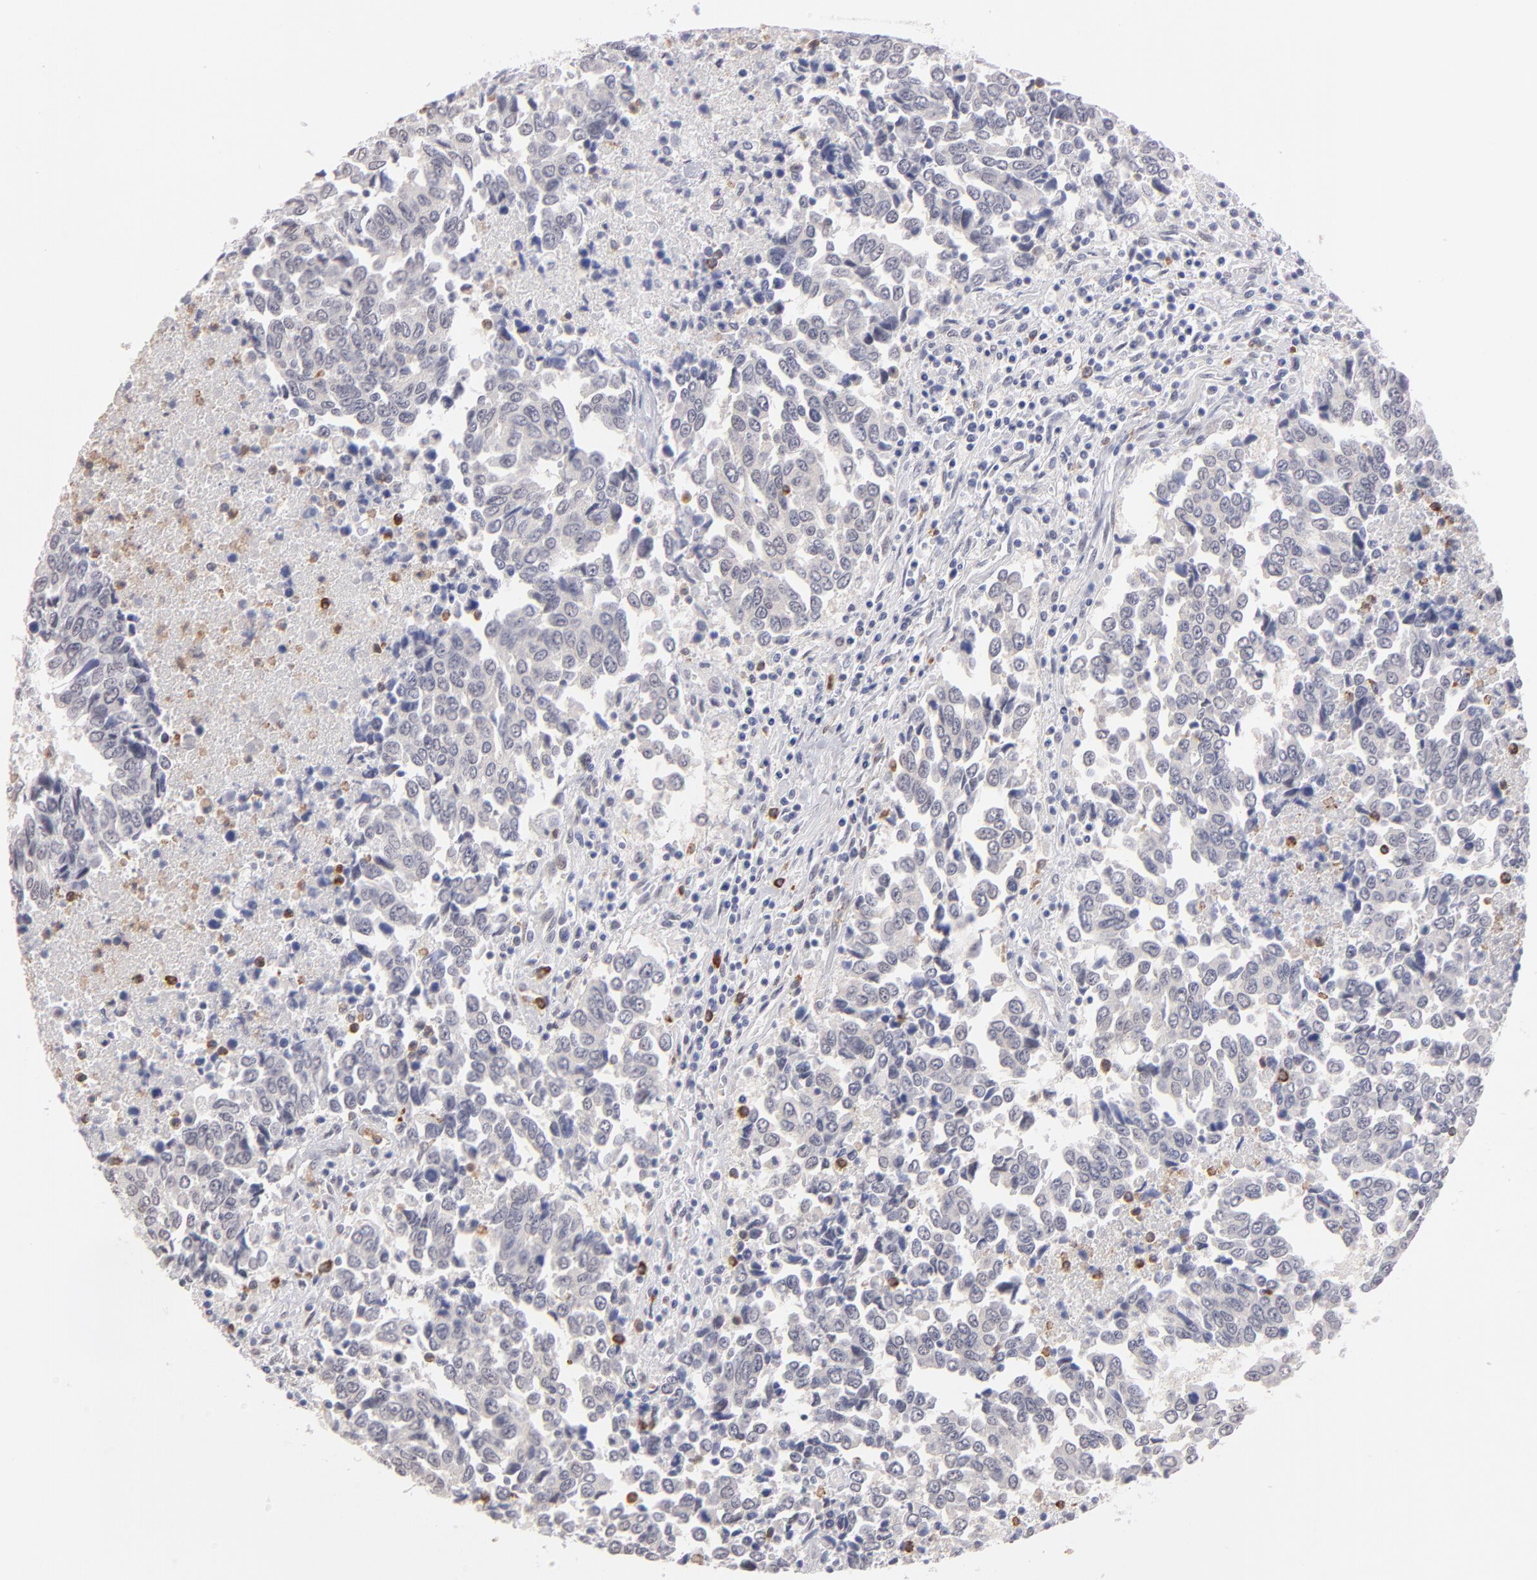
{"staining": {"intensity": "negative", "quantity": "none", "location": "none"}, "tissue": "urothelial cancer", "cell_type": "Tumor cells", "image_type": "cancer", "snomed": [{"axis": "morphology", "description": "Urothelial carcinoma, High grade"}, {"axis": "topography", "description": "Urinary bladder"}], "caption": "Human urothelial cancer stained for a protein using IHC shows no staining in tumor cells.", "gene": "MGAM", "patient": {"sex": "male", "age": 86}}